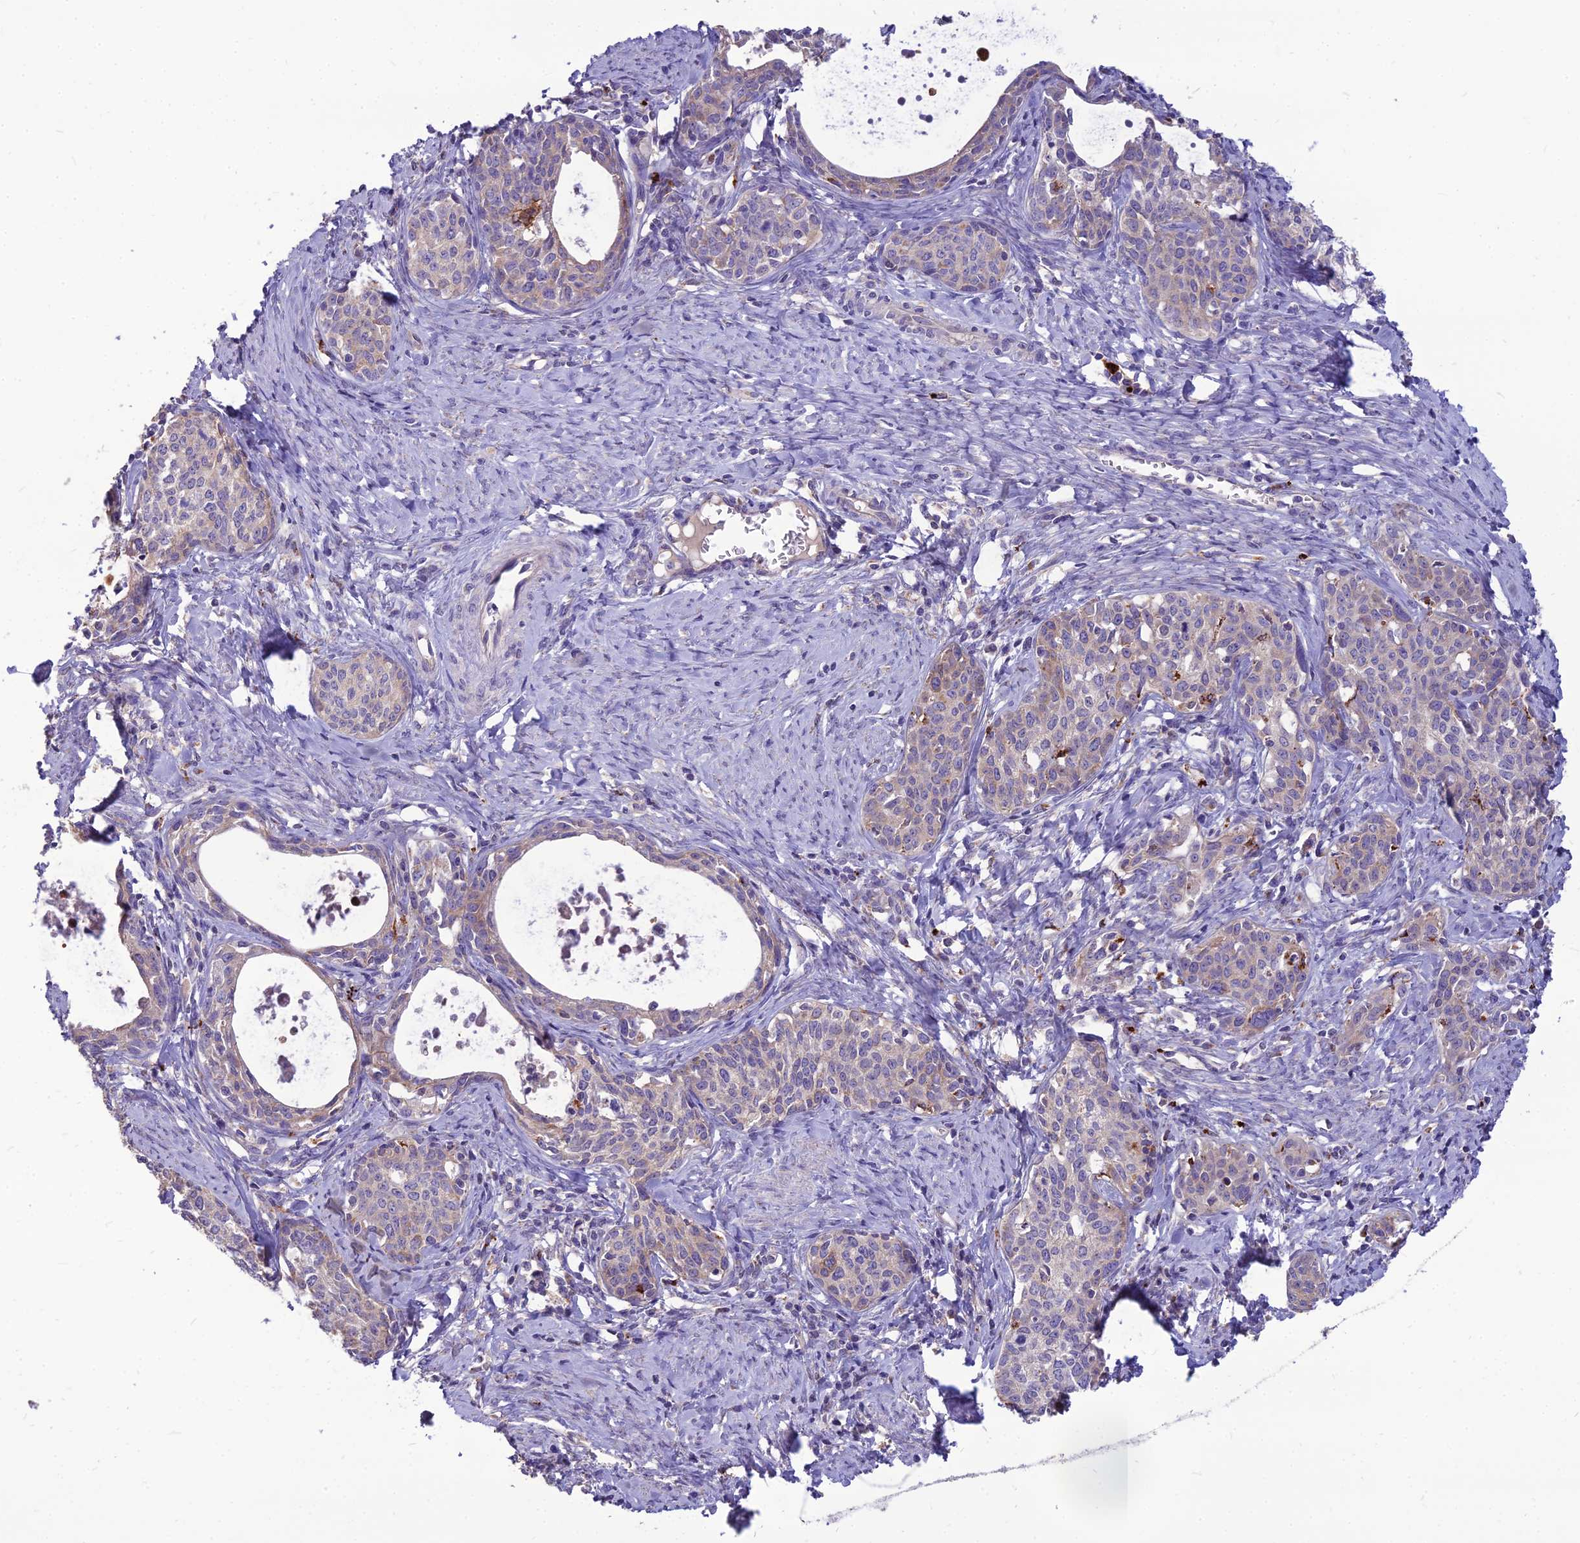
{"staining": {"intensity": "weak", "quantity": "25%-75%", "location": "cytoplasmic/membranous"}, "tissue": "cervical cancer", "cell_type": "Tumor cells", "image_type": "cancer", "snomed": [{"axis": "morphology", "description": "Squamous cell carcinoma, NOS"}, {"axis": "topography", "description": "Cervix"}], "caption": "A low amount of weak cytoplasmic/membranous expression is present in approximately 25%-75% of tumor cells in cervical squamous cell carcinoma tissue.", "gene": "PCED1B", "patient": {"sex": "female", "age": 52}}